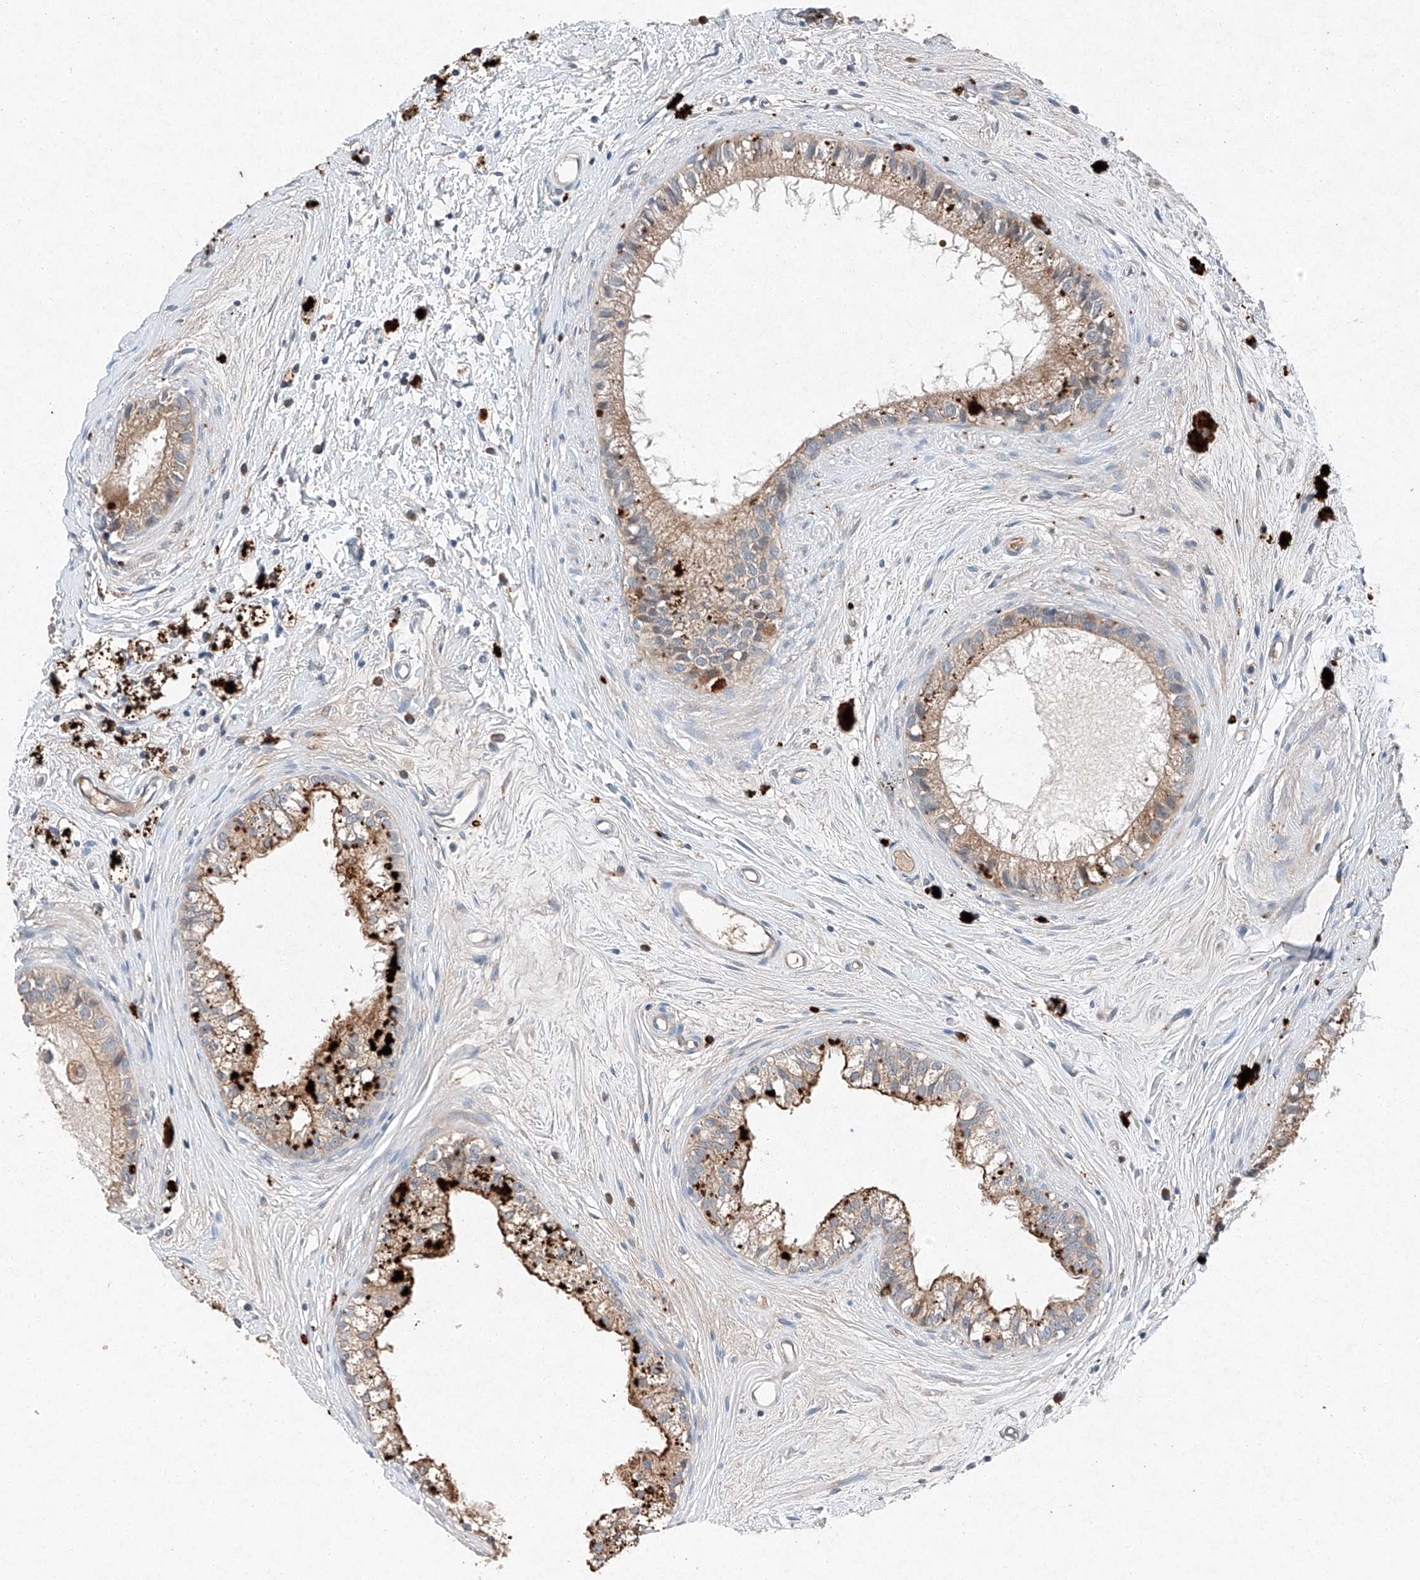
{"staining": {"intensity": "weak", "quantity": ">75%", "location": "cytoplasmic/membranous"}, "tissue": "epididymis", "cell_type": "Glandular cells", "image_type": "normal", "snomed": [{"axis": "morphology", "description": "Normal tissue, NOS"}, {"axis": "topography", "description": "Epididymis"}], "caption": "Weak cytoplasmic/membranous expression is appreciated in approximately >75% of glandular cells in normal epididymis.", "gene": "RUSC1", "patient": {"sex": "male", "age": 80}}